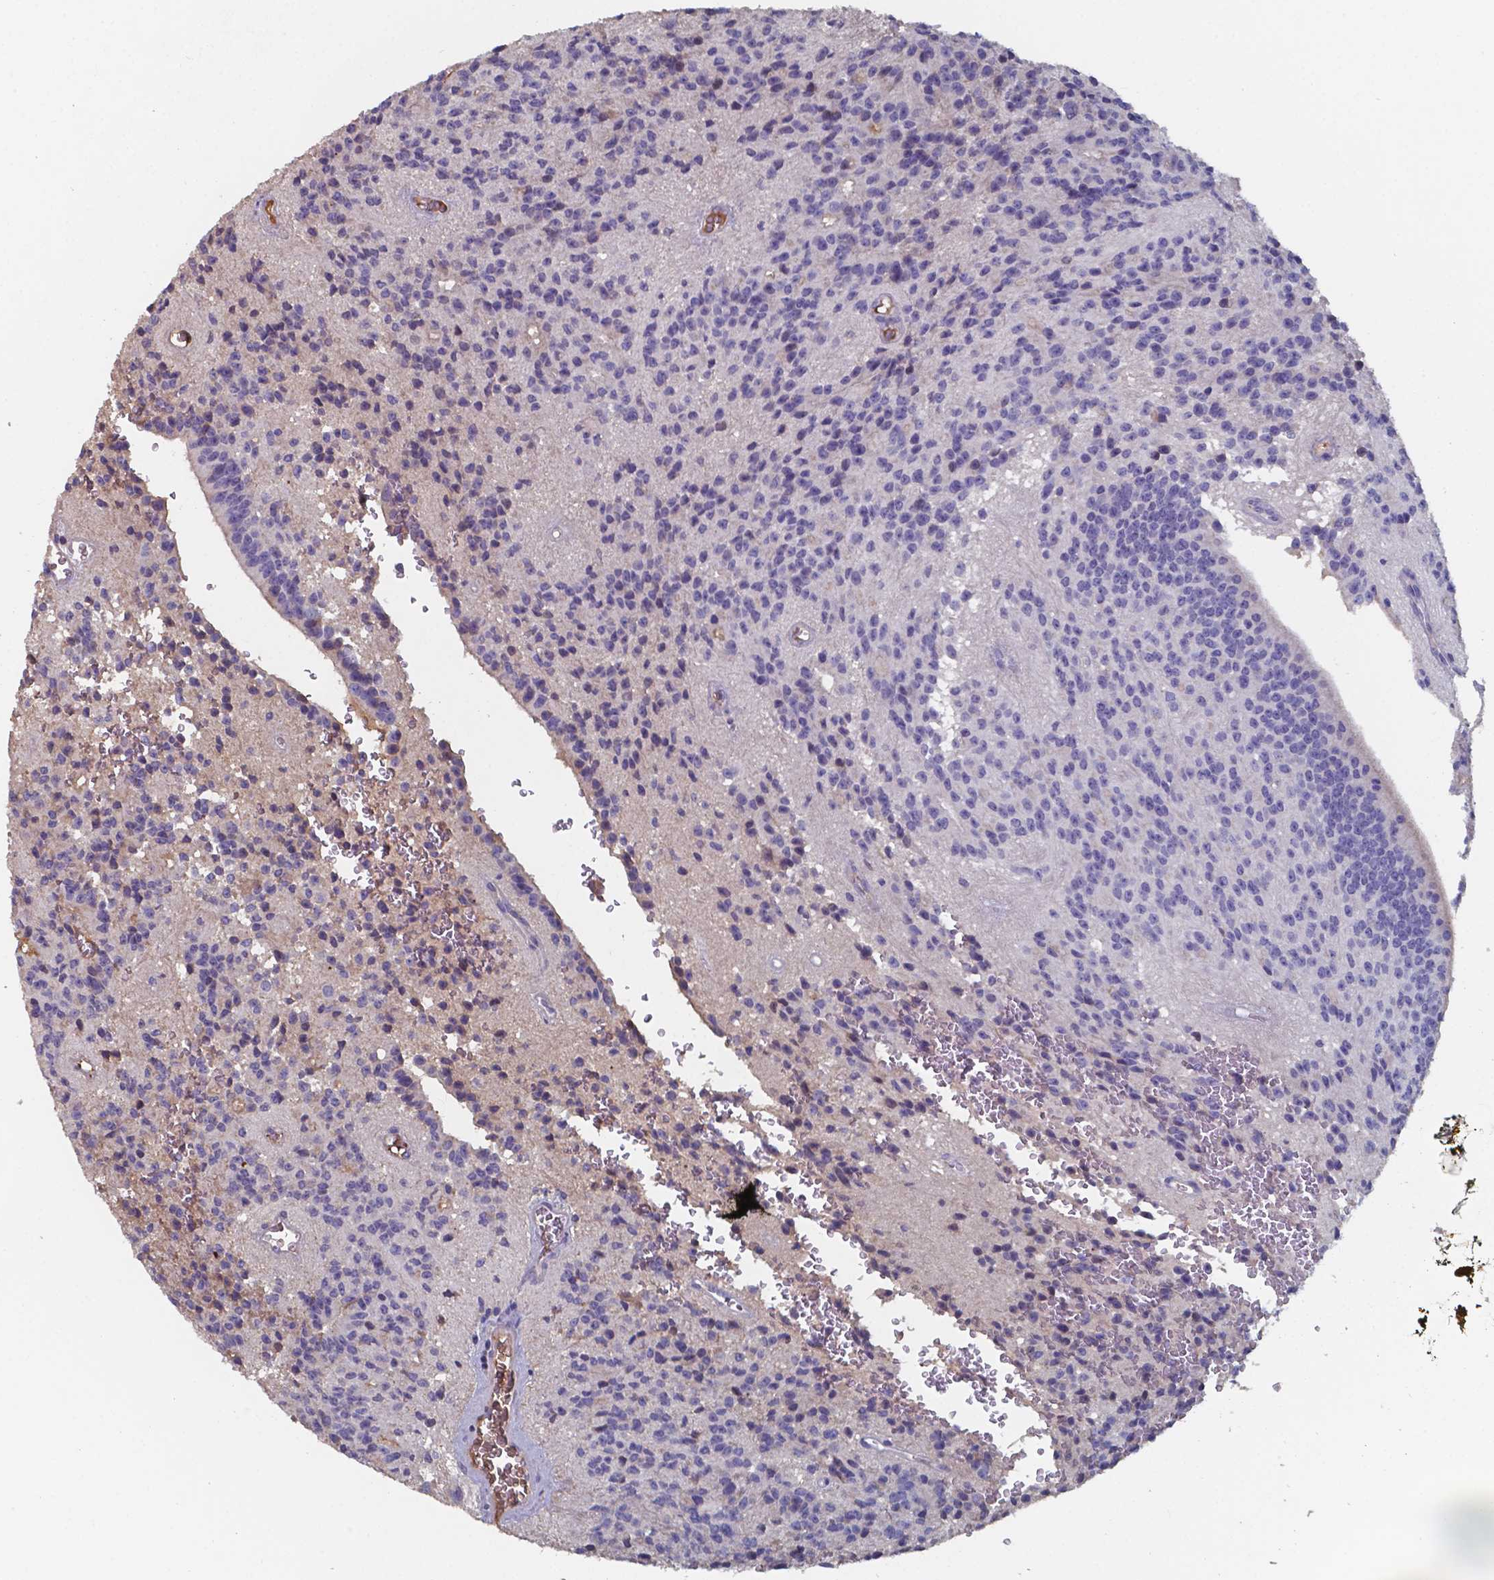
{"staining": {"intensity": "negative", "quantity": "none", "location": "none"}, "tissue": "glioma", "cell_type": "Tumor cells", "image_type": "cancer", "snomed": [{"axis": "morphology", "description": "Glioma, malignant, Low grade"}, {"axis": "topography", "description": "Brain"}], "caption": "An immunohistochemistry (IHC) image of malignant low-grade glioma is shown. There is no staining in tumor cells of malignant low-grade glioma.", "gene": "BTBD17", "patient": {"sex": "male", "age": 31}}